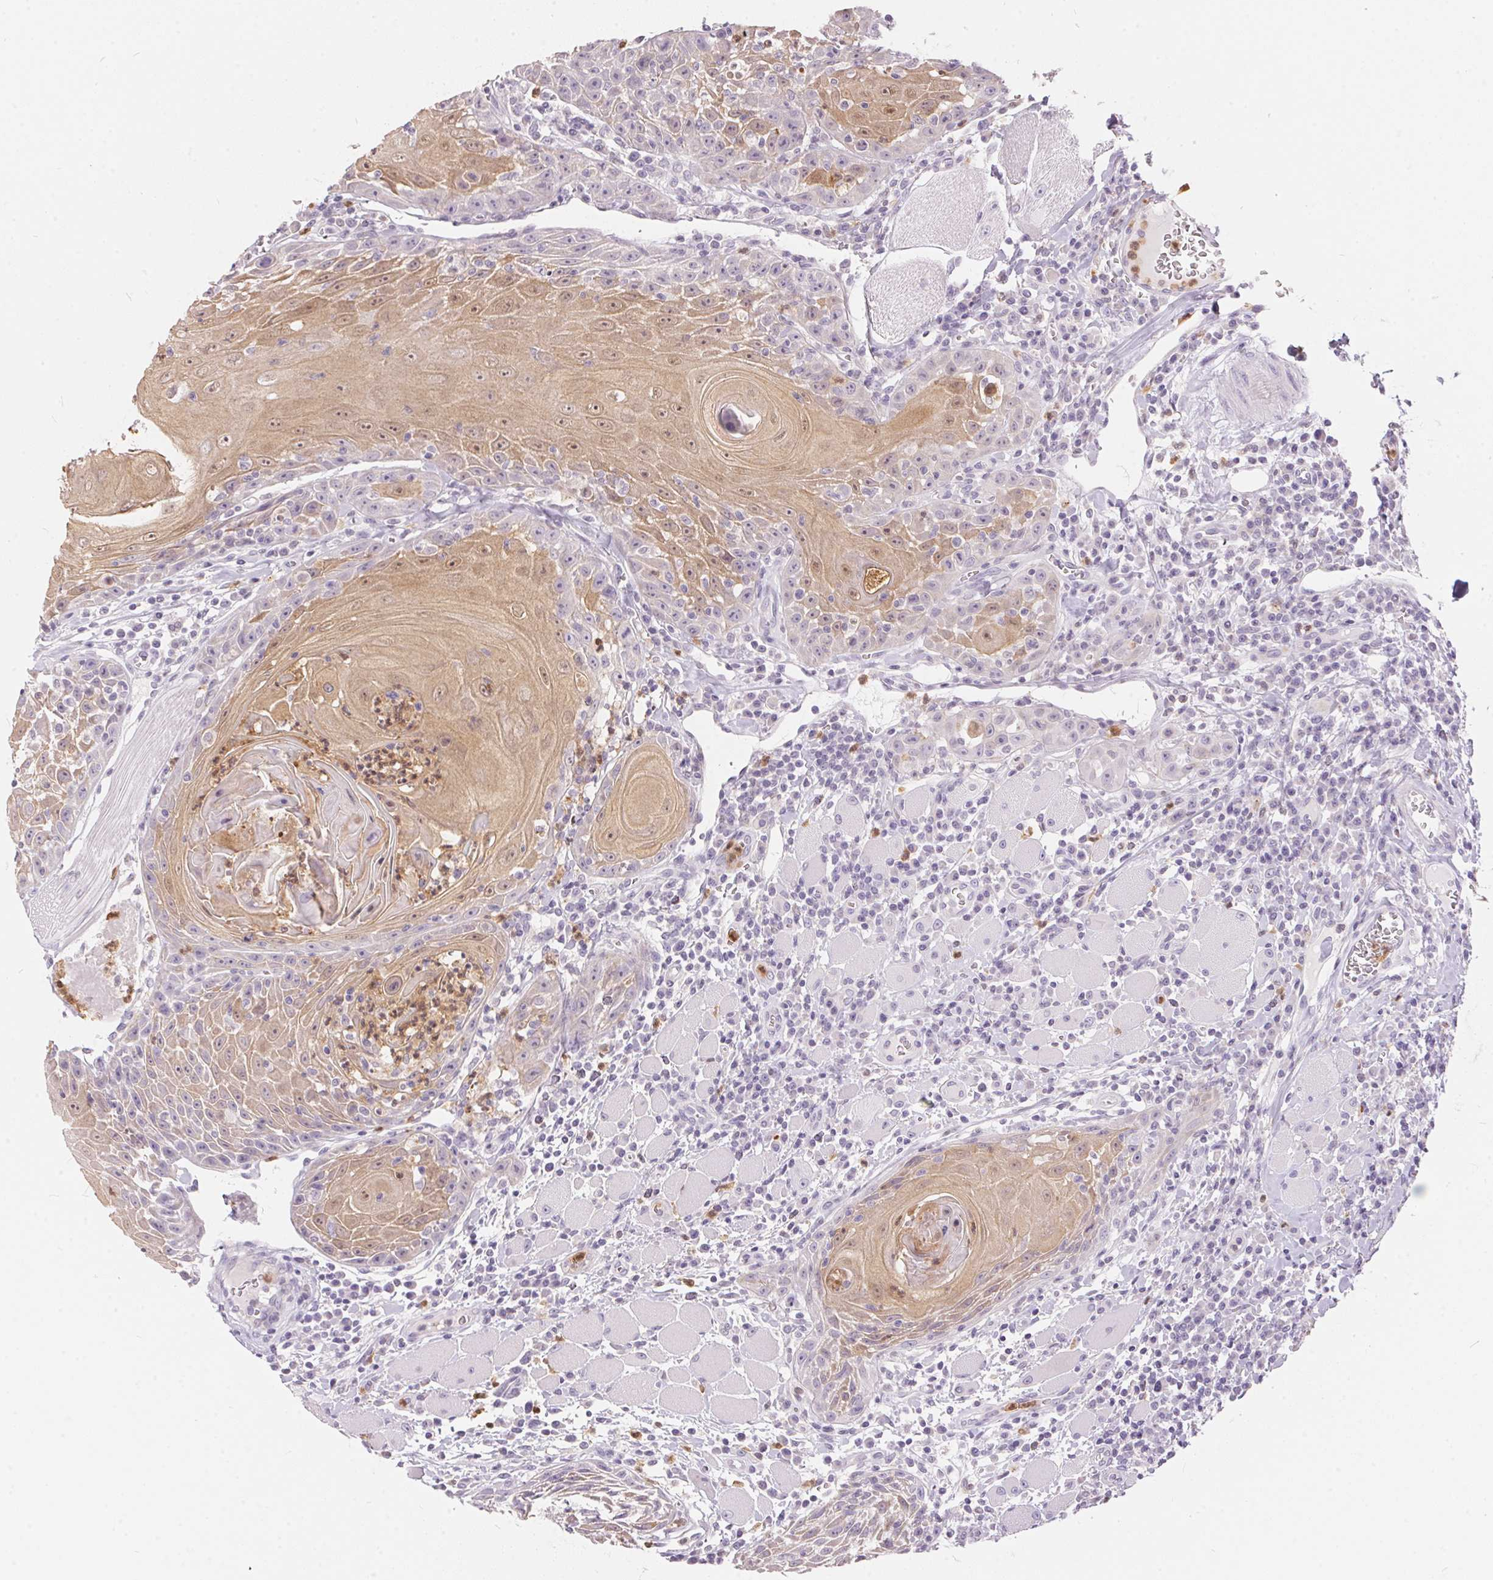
{"staining": {"intensity": "weak", "quantity": "25%-75%", "location": "cytoplasmic/membranous,nuclear"}, "tissue": "head and neck cancer", "cell_type": "Tumor cells", "image_type": "cancer", "snomed": [{"axis": "morphology", "description": "Squamous cell carcinoma, NOS"}, {"axis": "topography", "description": "Head-Neck"}], "caption": "The histopathology image shows staining of squamous cell carcinoma (head and neck), revealing weak cytoplasmic/membranous and nuclear protein staining (brown color) within tumor cells.", "gene": "SERPINB1", "patient": {"sex": "male", "age": 52}}